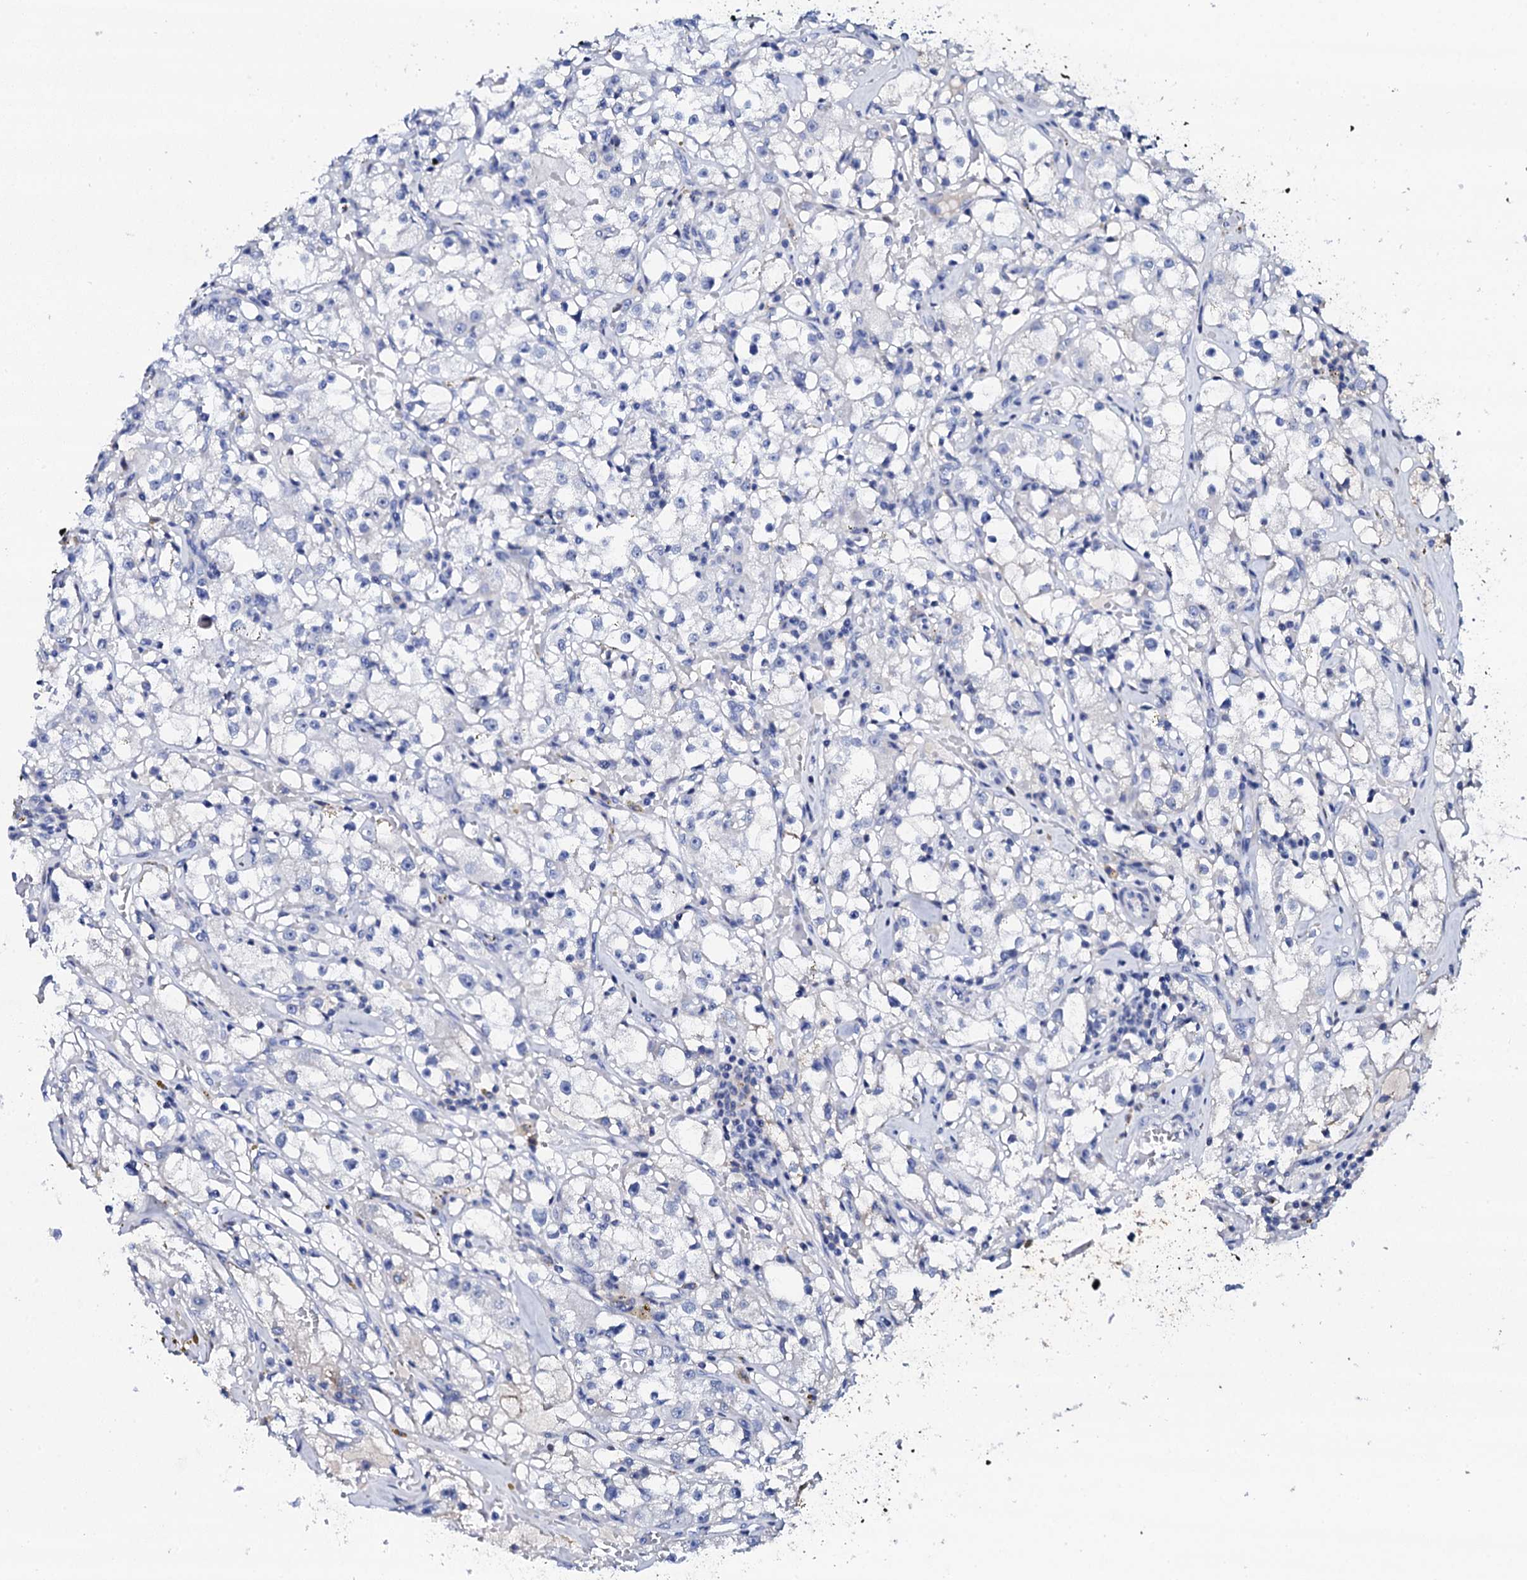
{"staining": {"intensity": "negative", "quantity": "none", "location": "none"}, "tissue": "renal cancer", "cell_type": "Tumor cells", "image_type": "cancer", "snomed": [{"axis": "morphology", "description": "Adenocarcinoma, NOS"}, {"axis": "topography", "description": "Kidney"}], "caption": "Renal adenocarcinoma was stained to show a protein in brown. There is no significant staining in tumor cells. (Stains: DAB immunohistochemistry (IHC) with hematoxylin counter stain, Microscopy: brightfield microscopy at high magnification).", "gene": "FBXL16", "patient": {"sex": "male", "age": 56}}